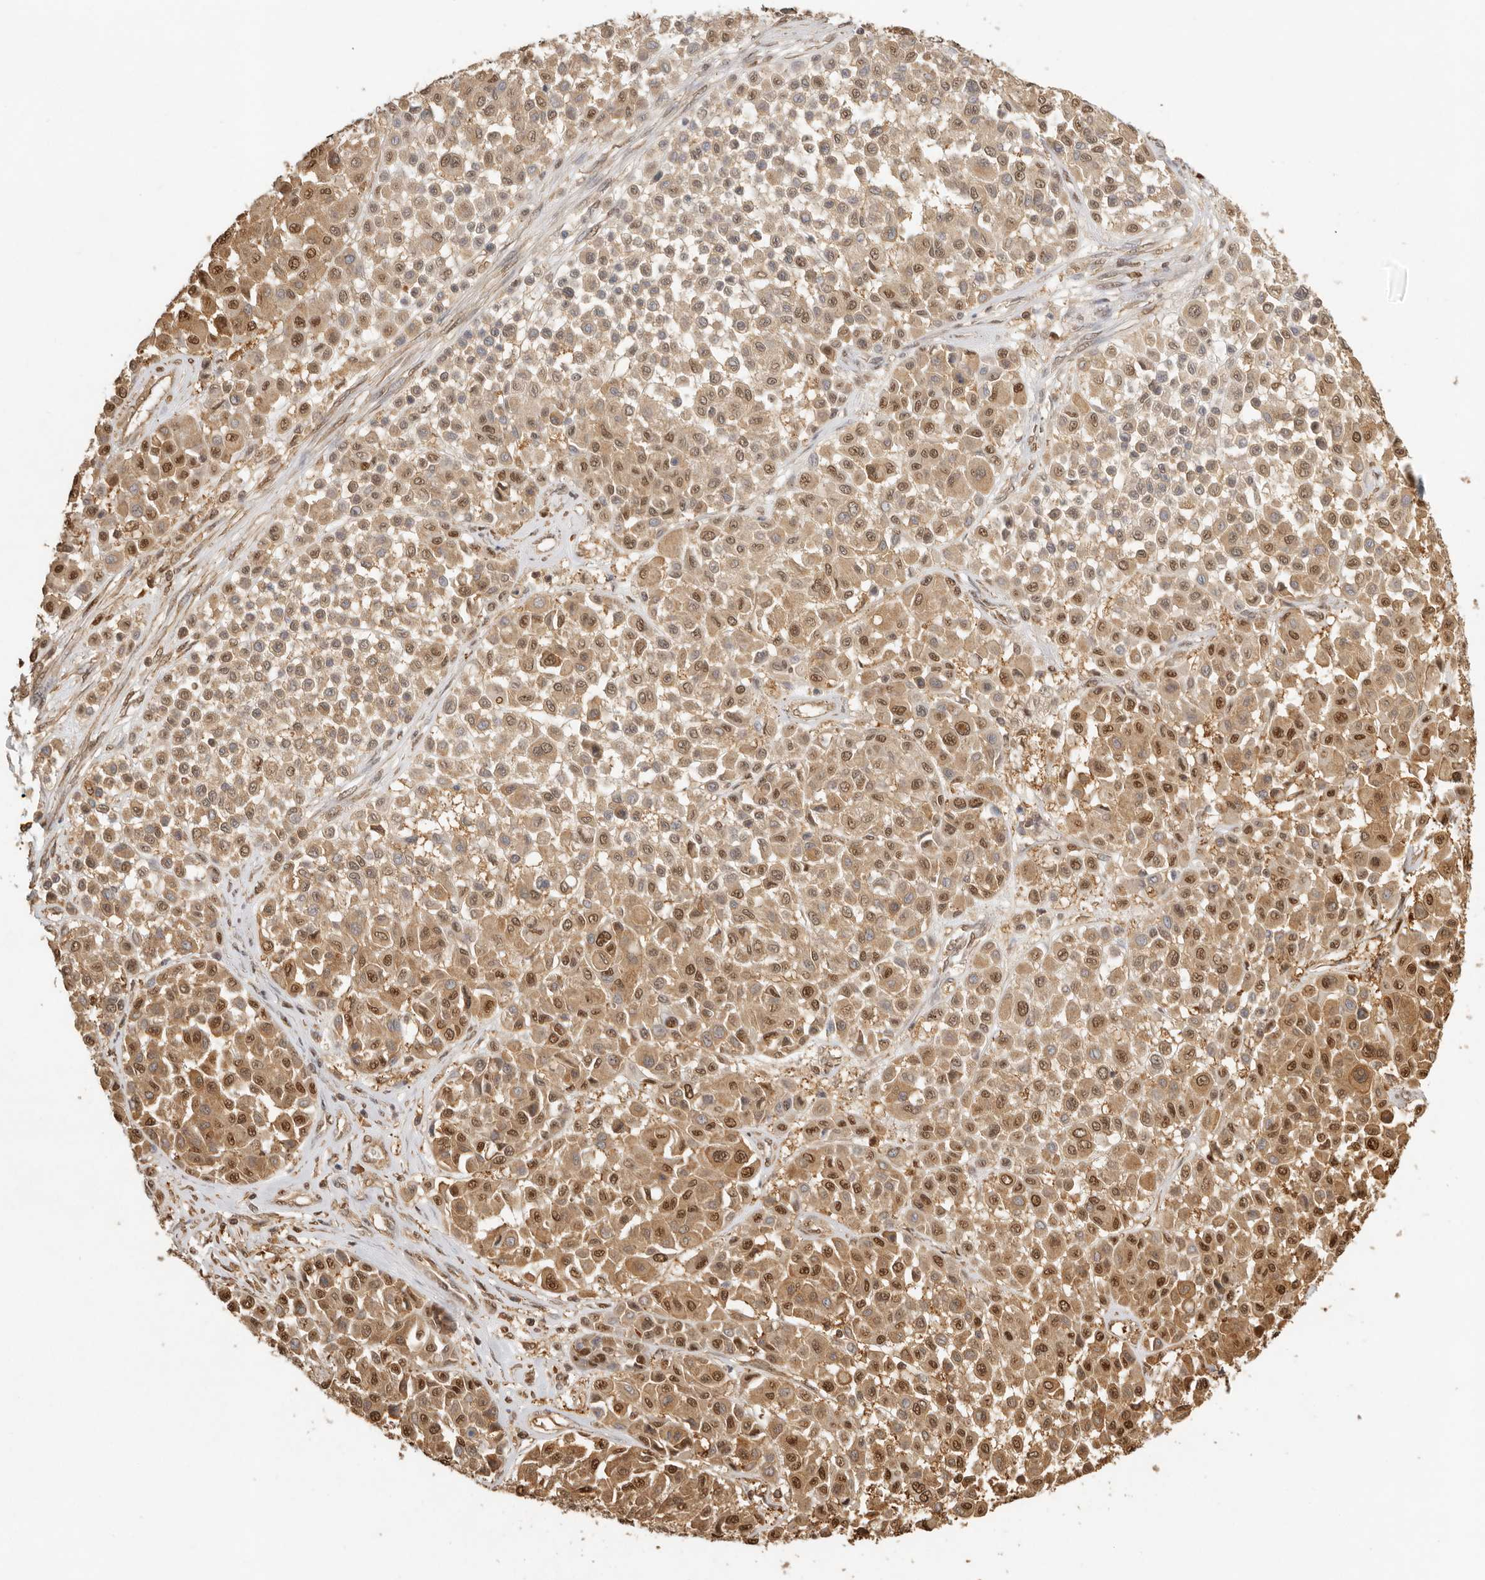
{"staining": {"intensity": "moderate", "quantity": ">75%", "location": "cytoplasmic/membranous,nuclear"}, "tissue": "melanoma", "cell_type": "Tumor cells", "image_type": "cancer", "snomed": [{"axis": "morphology", "description": "Malignant melanoma, Metastatic site"}, {"axis": "topography", "description": "Soft tissue"}], "caption": "Malignant melanoma (metastatic site) stained with immunohistochemistry reveals moderate cytoplasmic/membranous and nuclear expression in about >75% of tumor cells. Nuclei are stained in blue.", "gene": "PSMA5", "patient": {"sex": "male", "age": 41}}